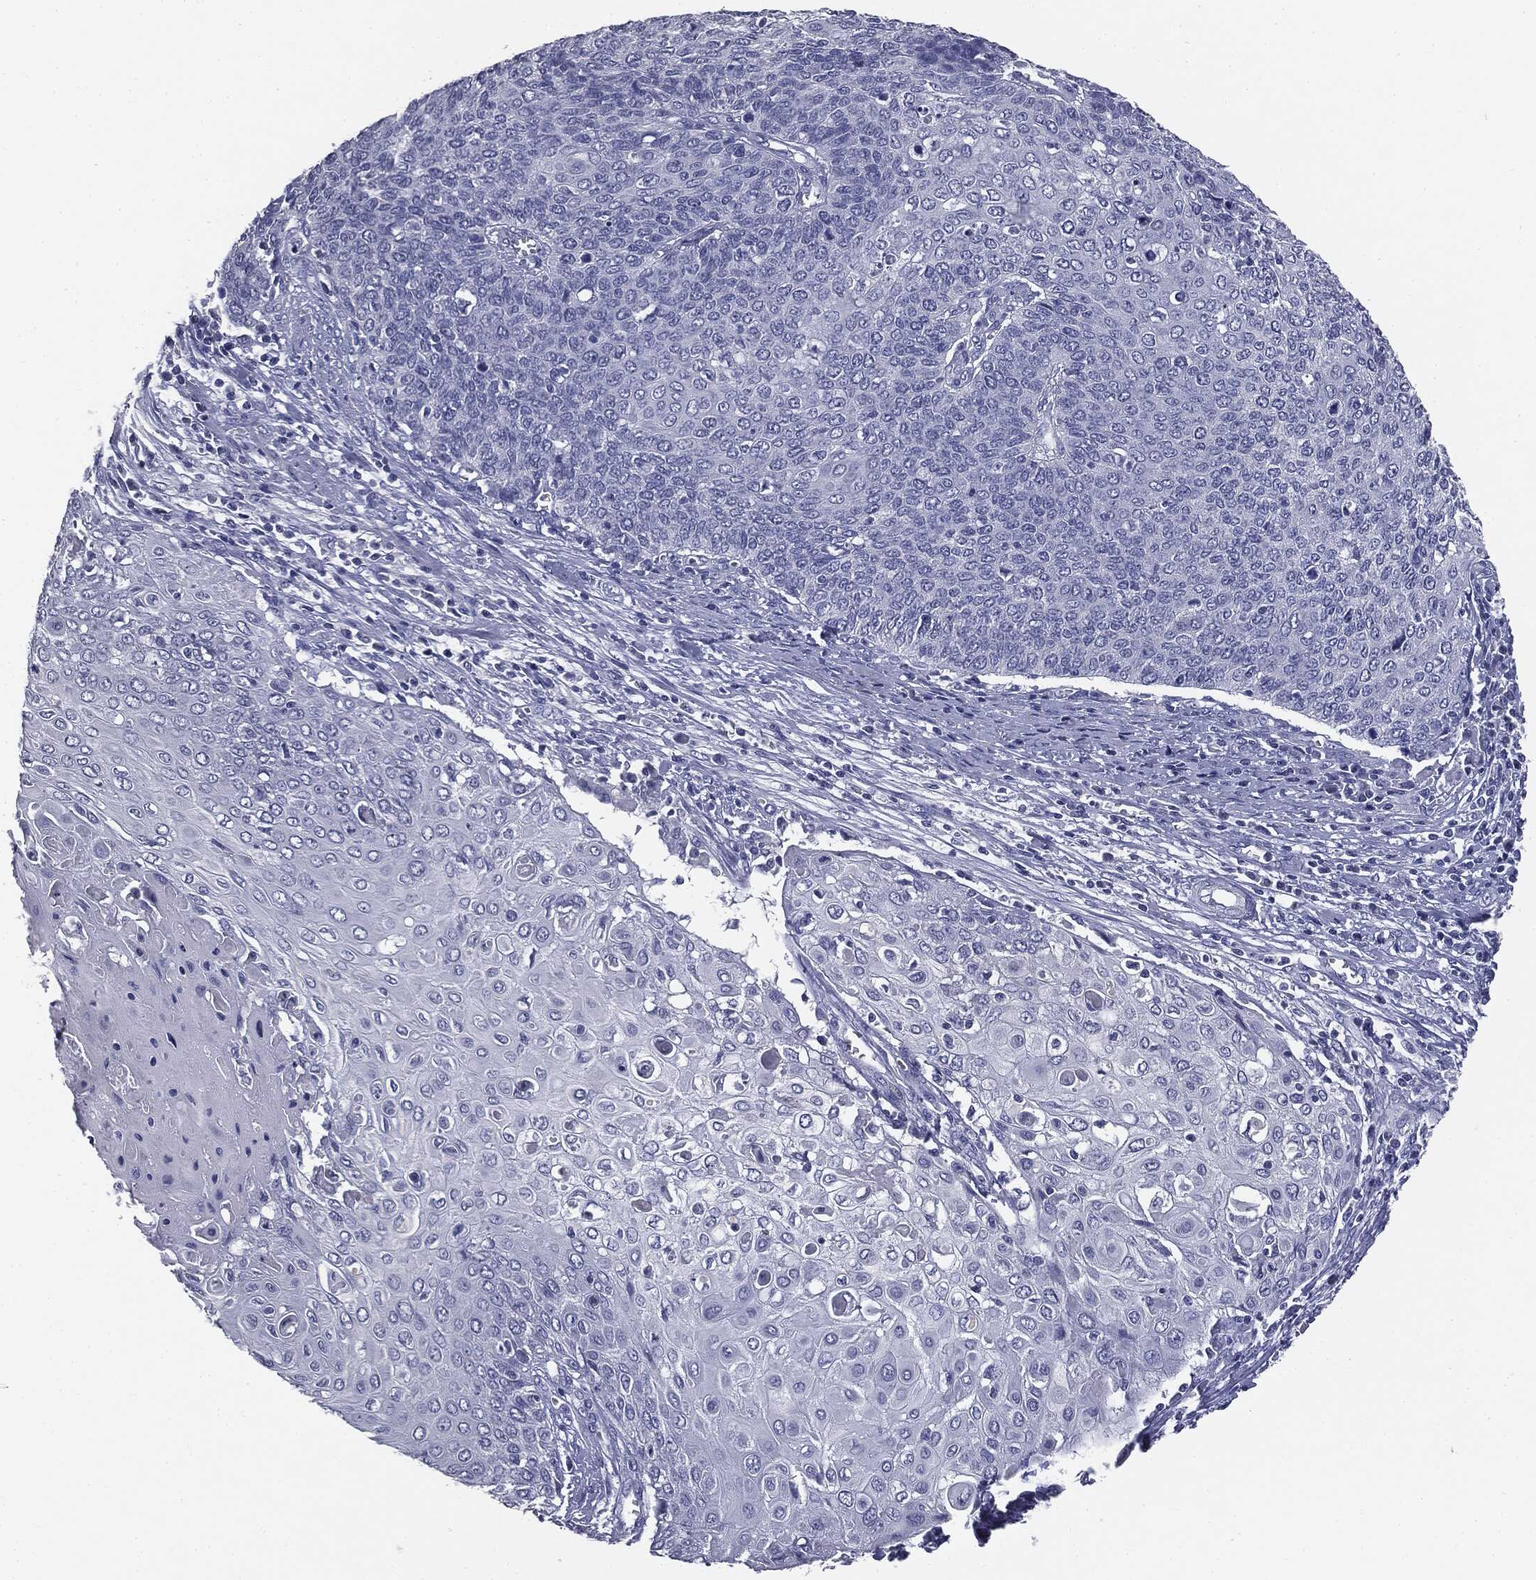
{"staining": {"intensity": "negative", "quantity": "none", "location": "none"}, "tissue": "cervical cancer", "cell_type": "Tumor cells", "image_type": "cancer", "snomed": [{"axis": "morphology", "description": "Squamous cell carcinoma, NOS"}, {"axis": "topography", "description": "Cervix"}], "caption": "Immunohistochemistry micrograph of human cervical squamous cell carcinoma stained for a protein (brown), which demonstrates no positivity in tumor cells.", "gene": "AFP", "patient": {"sex": "female", "age": 39}}